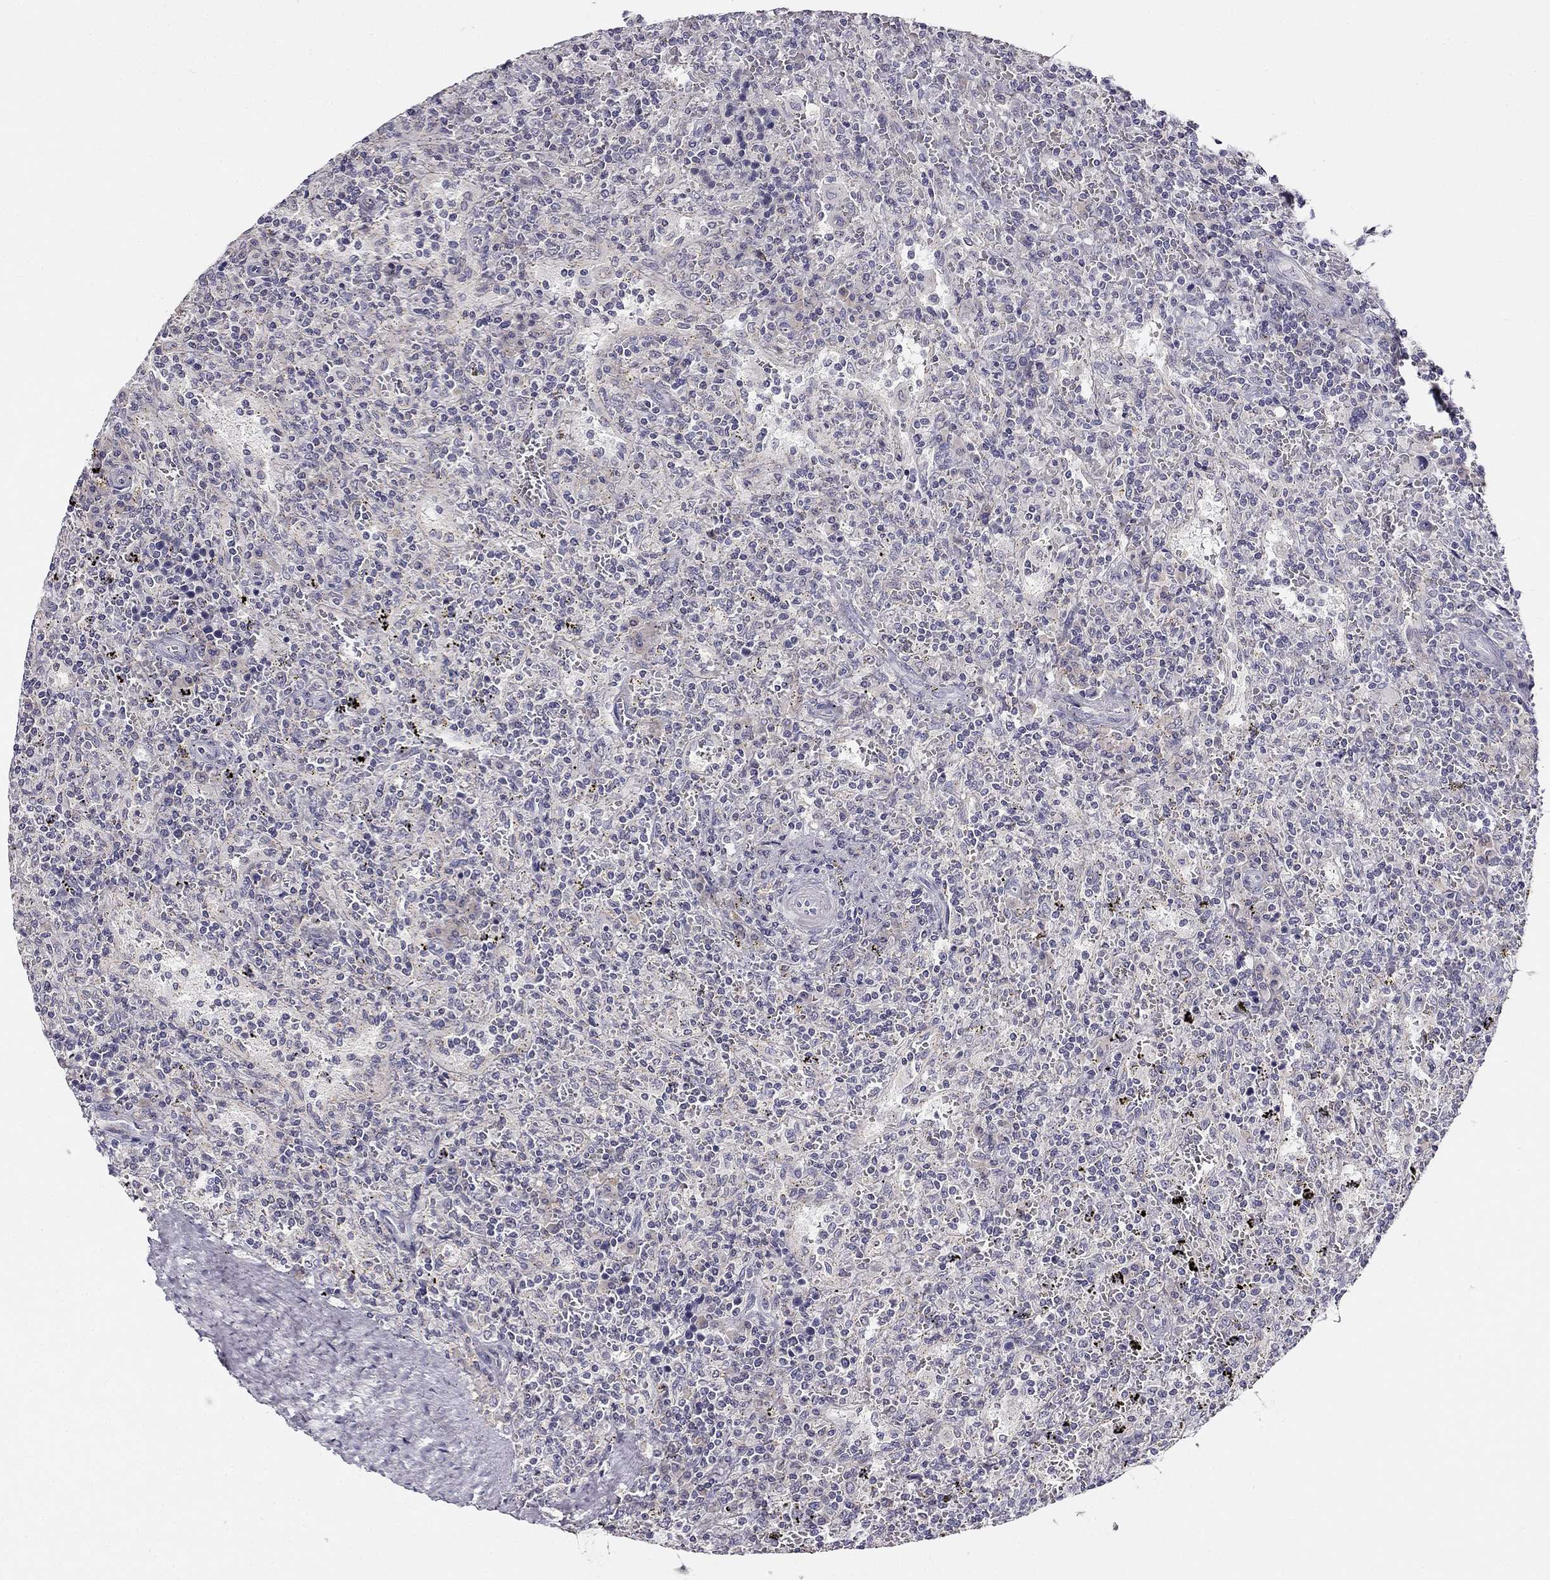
{"staining": {"intensity": "negative", "quantity": "none", "location": "none"}, "tissue": "lymphoma", "cell_type": "Tumor cells", "image_type": "cancer", "snomed": [{"axis": "morphology", "description": "Malignant lymphoma, non-Hodgkin's type, Low grade"}, {"axis": "topography", "description": "Spleen"}], "caption": "Tumor cells are negative for protein expression in human lymphoma.", "gene": "CNR1", "patient": {"sex": "male", "age": 62}}